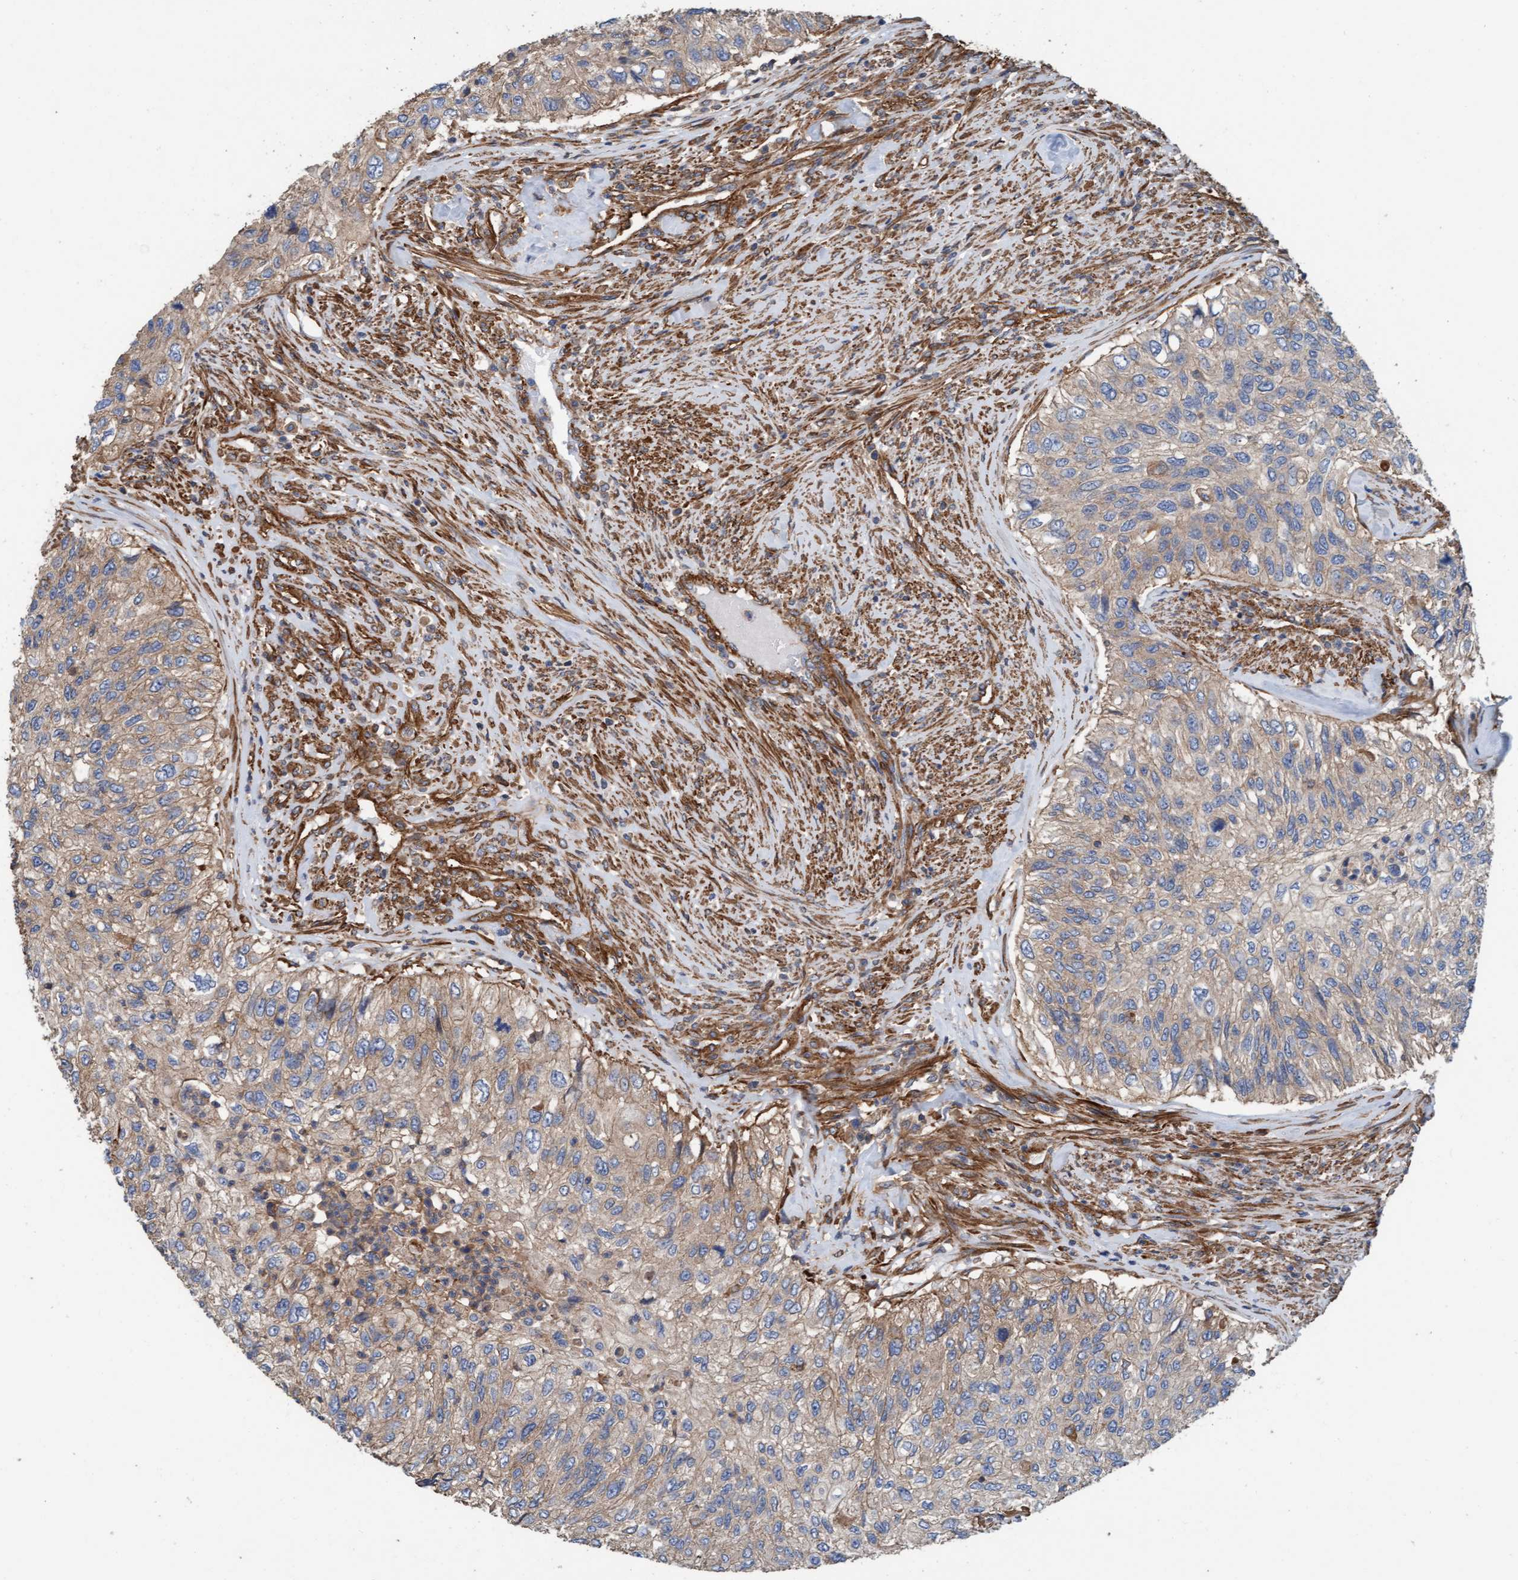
{"staining": {"intensity": "weak", "quantity": "25%-75%", "location": "cytoplasmic/membranous"}, "tissue": "urothelial cancer", "cell_type": "Tumor cells", "image_type": "cancer", "snomed": [{"axis": "morphology", "description": "Urothelial carcinoma, High grade"}, {"axis": "topography", "description": "Urinary bladder"}], "caption": "IHC histopathology image of neoplastic tissue: urothelial carcinoma (high-grade) stained using immunohistochemistry (IHC) reveals low levels of weak protein expression localized specifically in the cytoplasmic/membranous of tumor cells, appearing as a cytoplasmic/membranous brown color.", "gene": "STXBP4", "patient": {"sex": "female", "age": 60}}